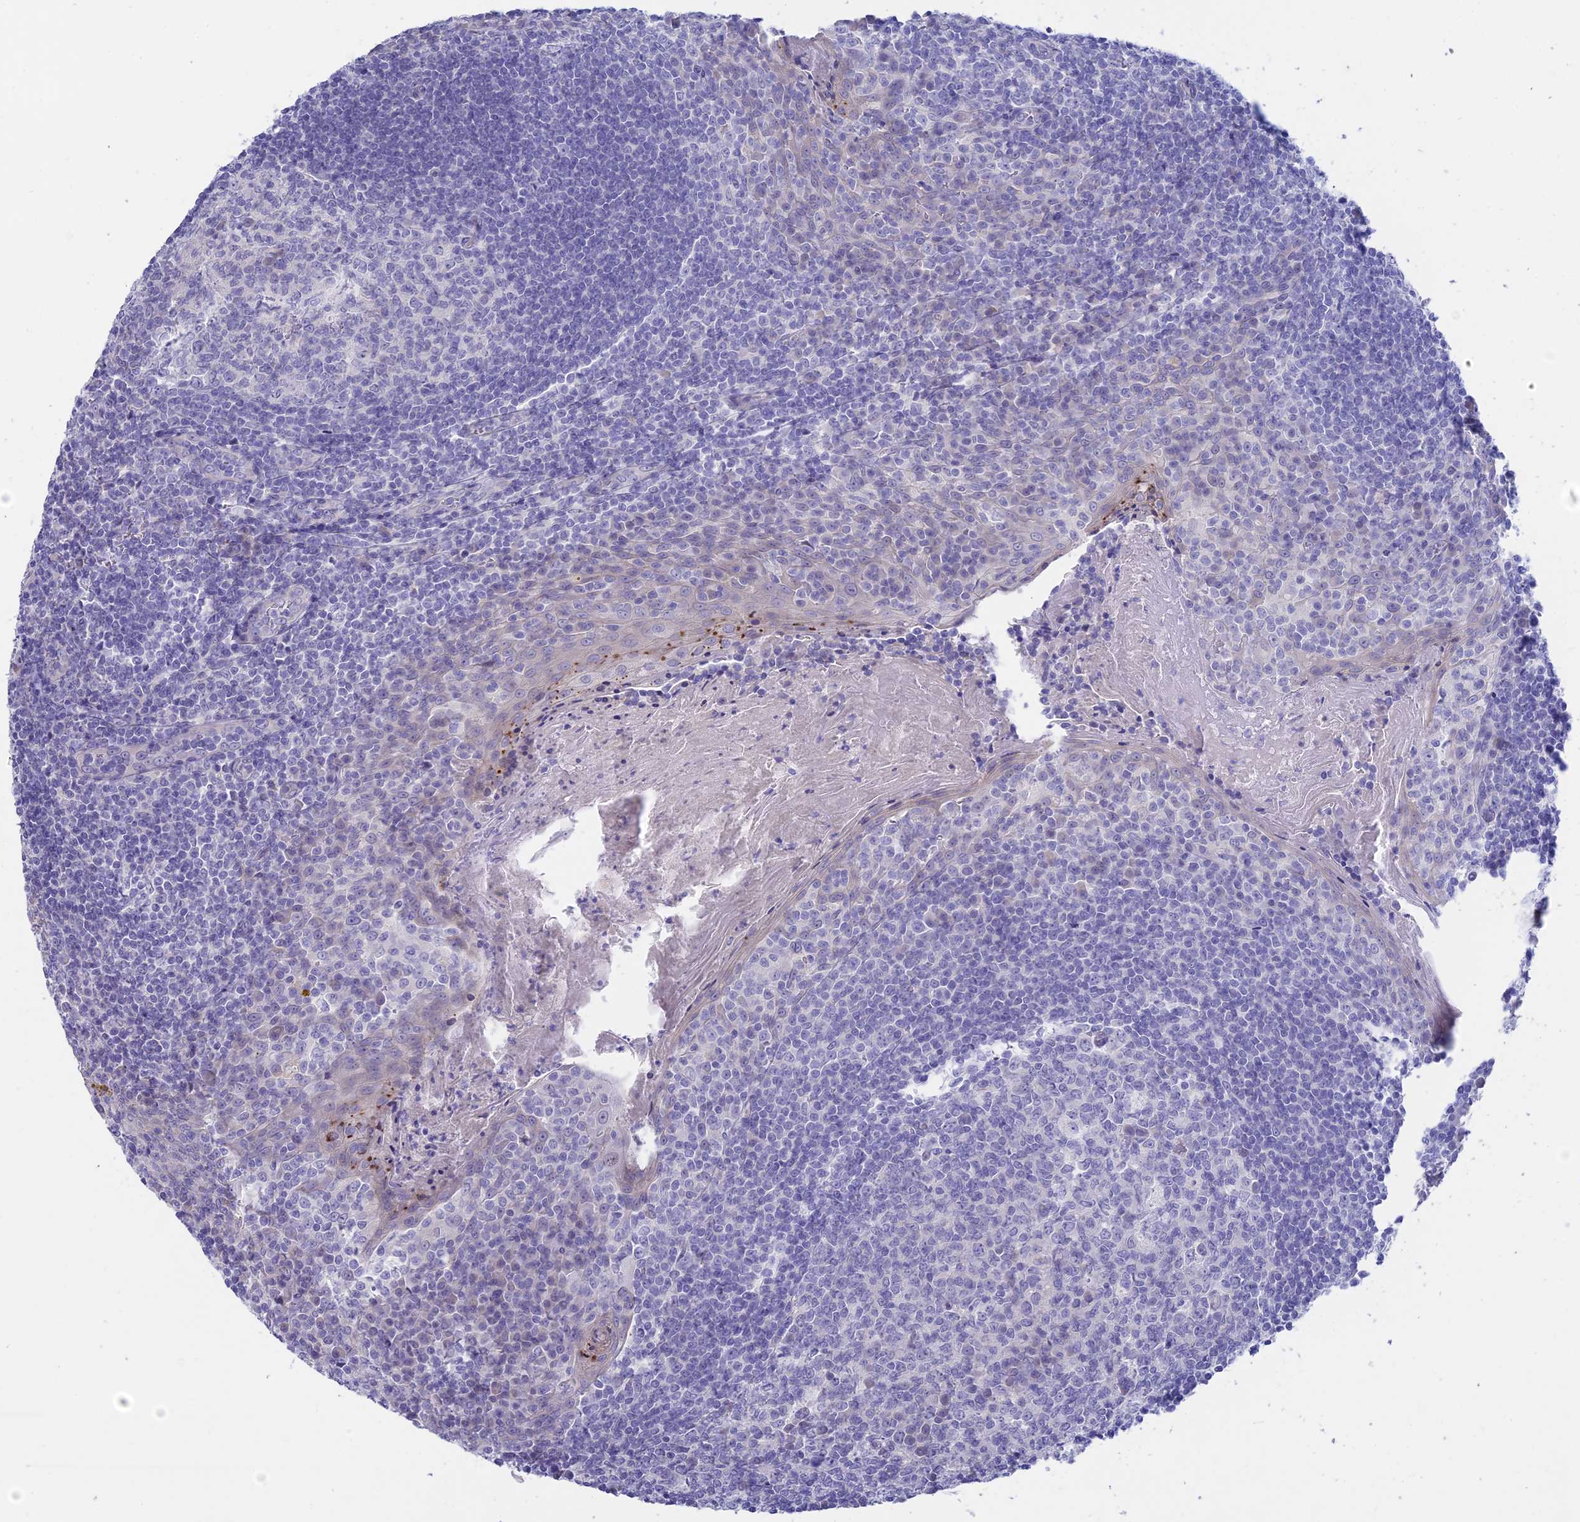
{"staining": {"intensity": "negative", "quantity": "none", "location": "none"}, "tissue": "tonsil", "cell_type": "Germinal center cells", "image_type": "normal", "snomed": [{"axis": "morphology", "description": "Normal tissue, NOS"}, {"axis": "topography", "description": "Tonsil"}], "caption": "There is no significant expression in germinal center cells of tonsil. Brightfield microscopy of immunohistochemistry stained with DAB (3,3'-diaminobenzidine) (brown) and hematoxylin (blue), captured at high magnification.", "gene": "BTBD19", "patient": {"sex": "male", "age": 27}}